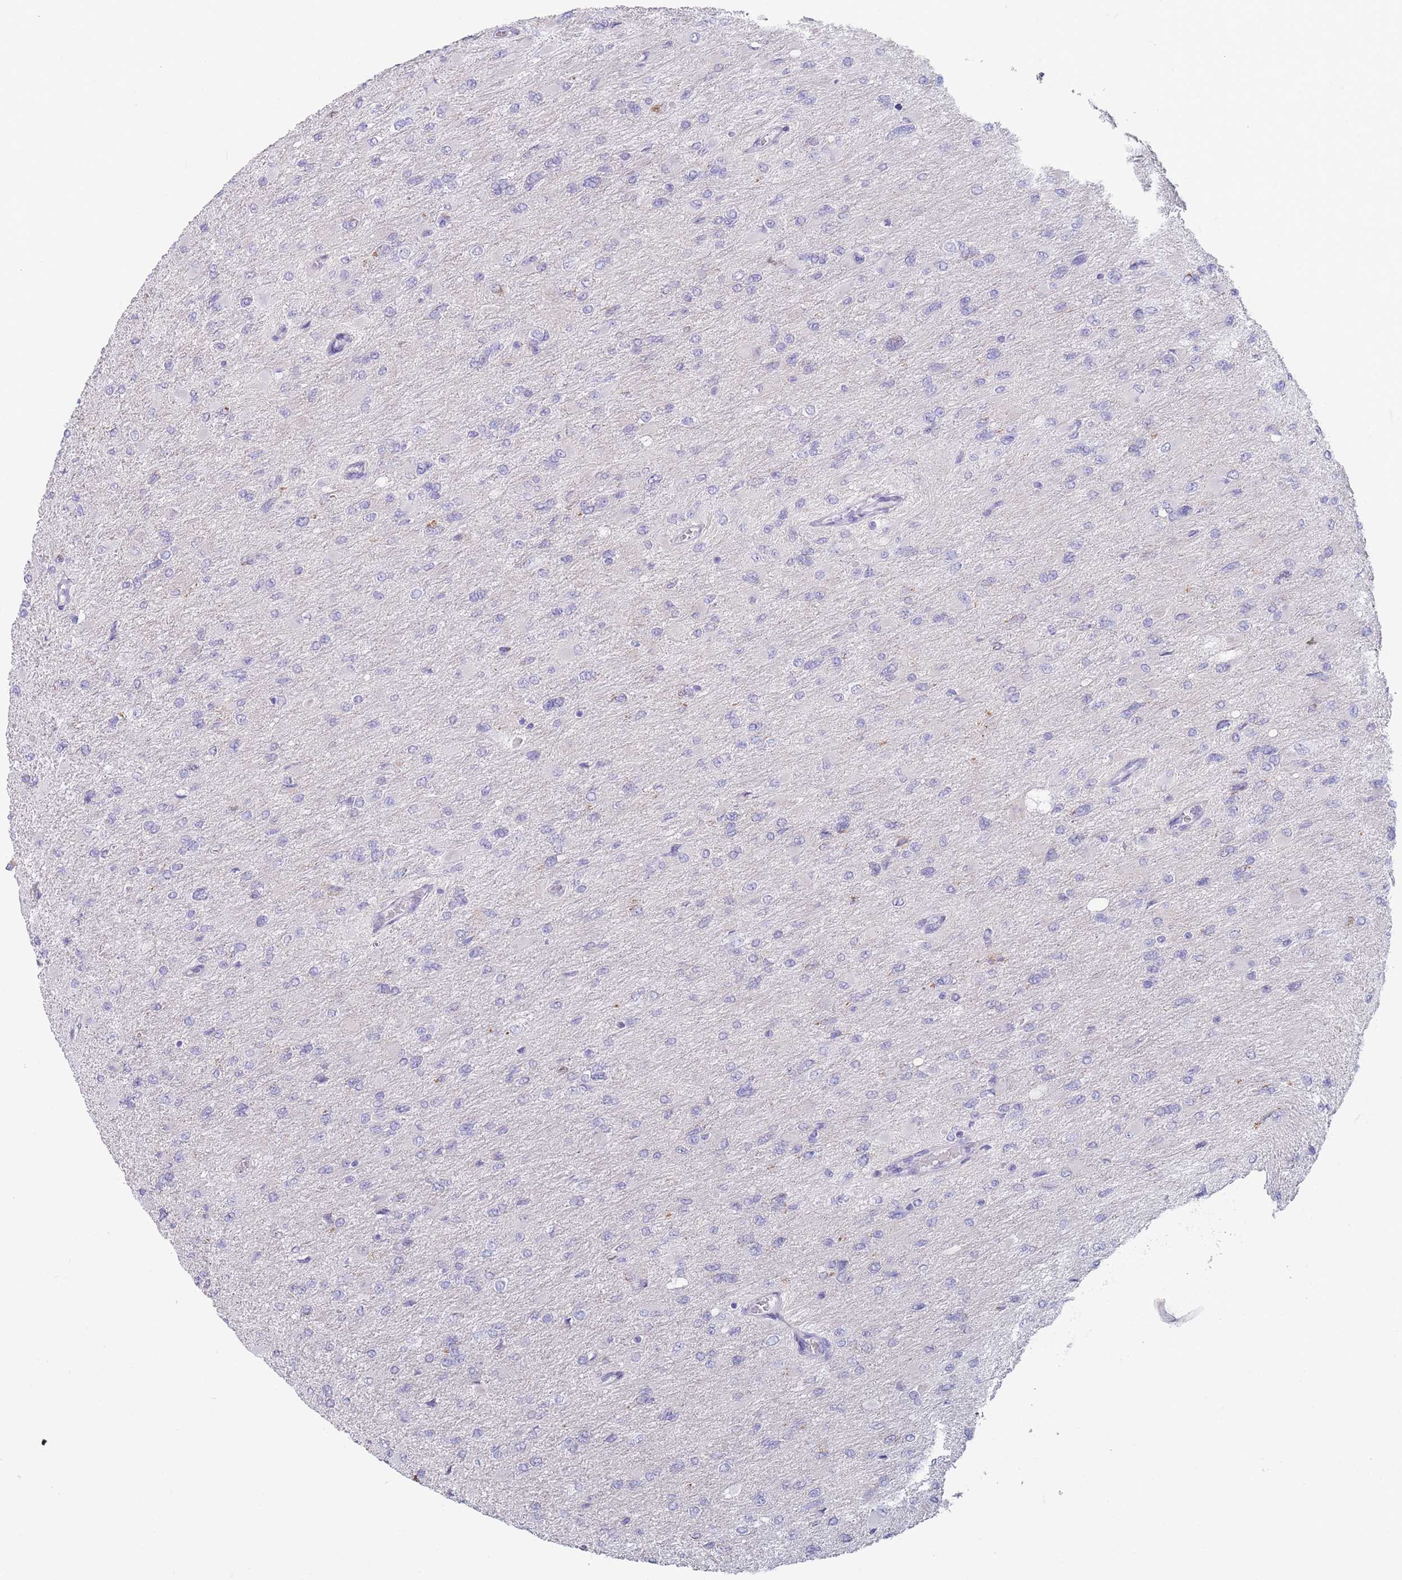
{"staining": {"intensity": "negative", "quantity": "none", "location": "none"}, "tissue": "glioma", "cell_type": "Tumor cells", "image_type": "cancer", "snomed": [{"axis": "morphology", "description": "Glioma, malignant, High grade"}, {"axis": "topography", "description": "Cerebral cortex"}], "caption": "Immunohistochemistry micrograph of glioma stained for a protein (brown), which displays no staining in tumor cells. (Stains: DAB (3,3'-diaminobenzidine) immunohistochemistry (IHC) with hematoxylin counter stain, Microscopy: brightfield microscopy at high magnification).", "gene": "MRPS14", "patient": {"sex": "female", "age": 36}}